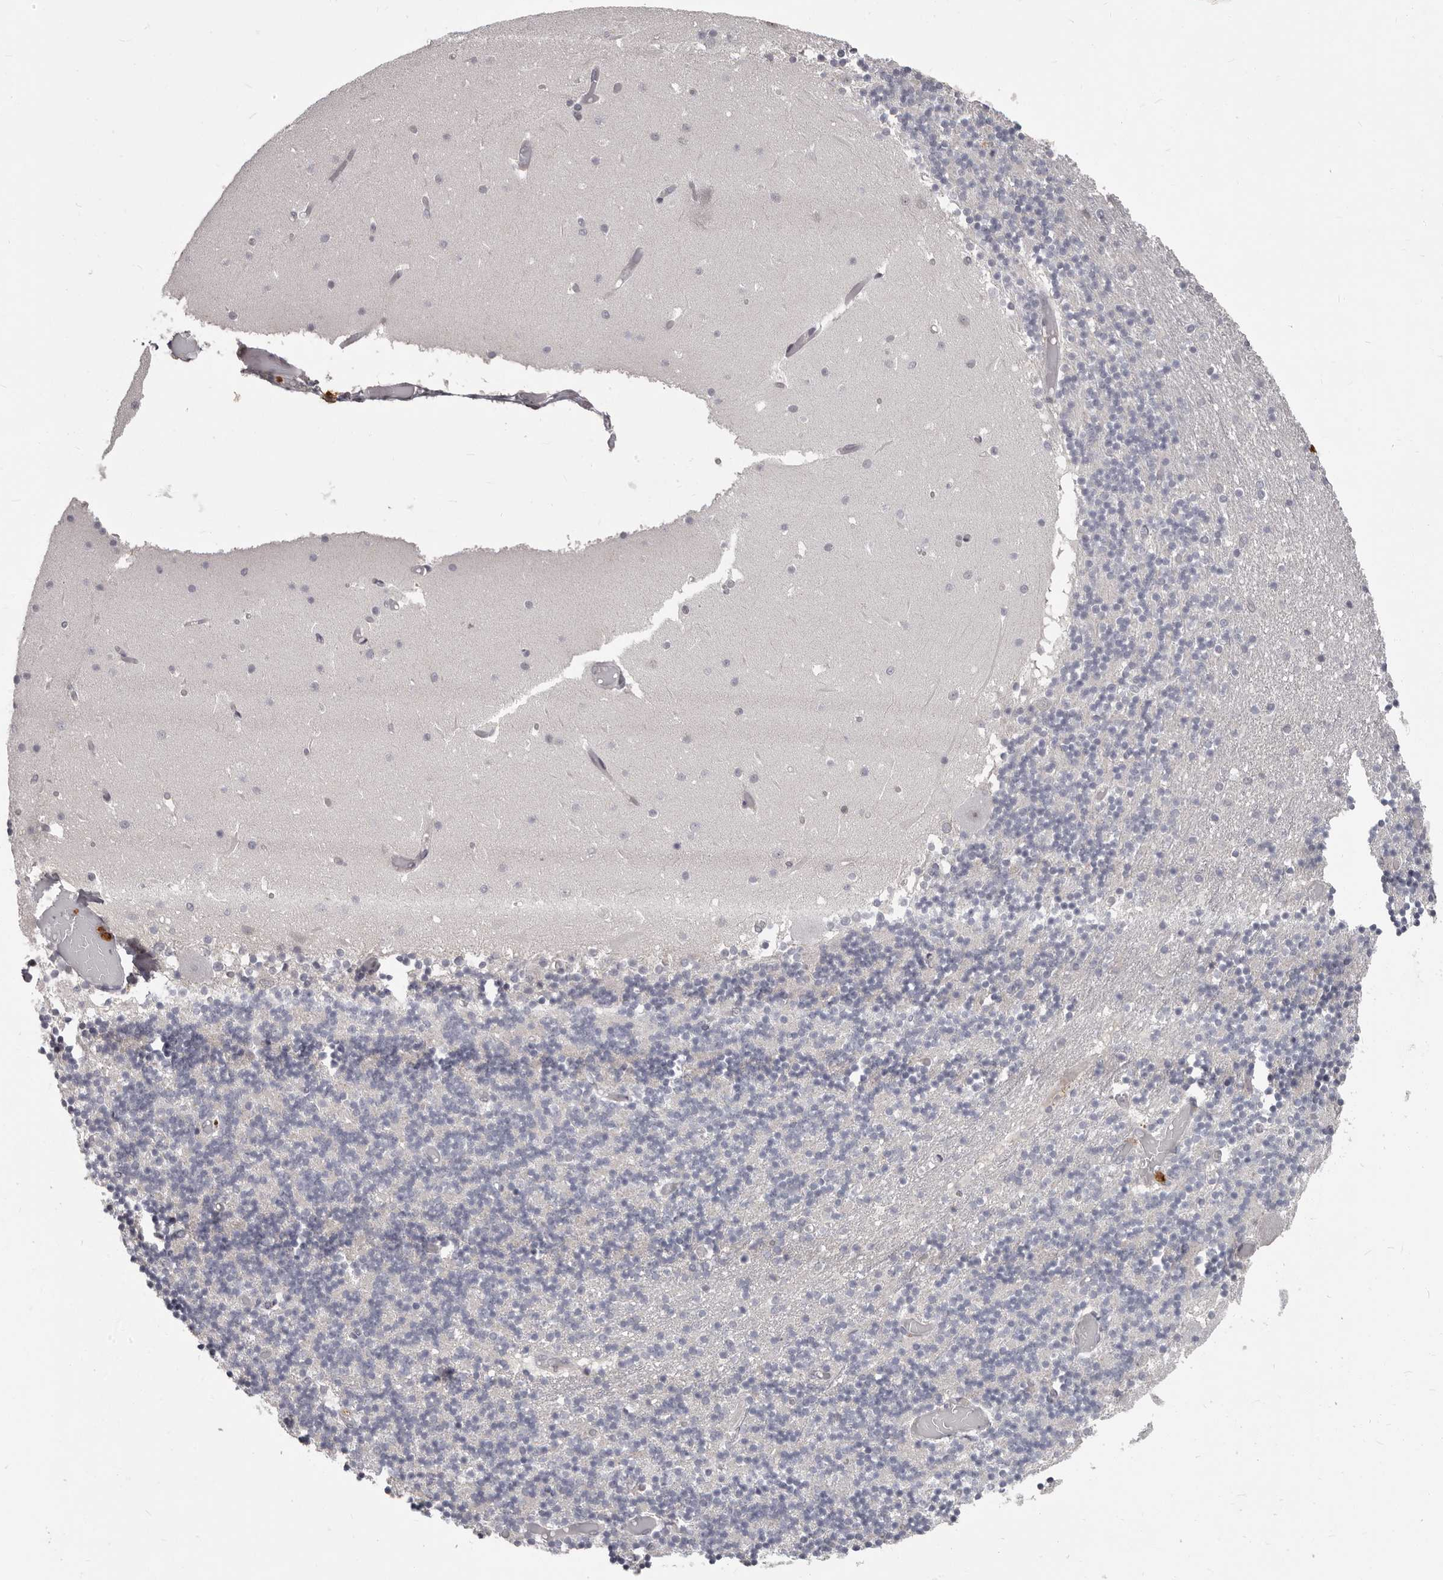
{"staining": {"intensity": "negative", "quantity": "none", "location": "none"}, "tissue": "cerebellum", "cell_type": "Cells in granular layer", "image_type": "normal", "snomed": [{"axis": "morphology", "description": "Normal tissue, NOS"}, {"axis": "topography", "description": "Cerebellum"}], "caption": "DAB immunohistochemical staining of normal cerebellum displays no significant staining in cells in granular layer. (DAB IHC, high magnification).", "gene": "GPR157", "patient": {"sex": "female", "age": 28}}